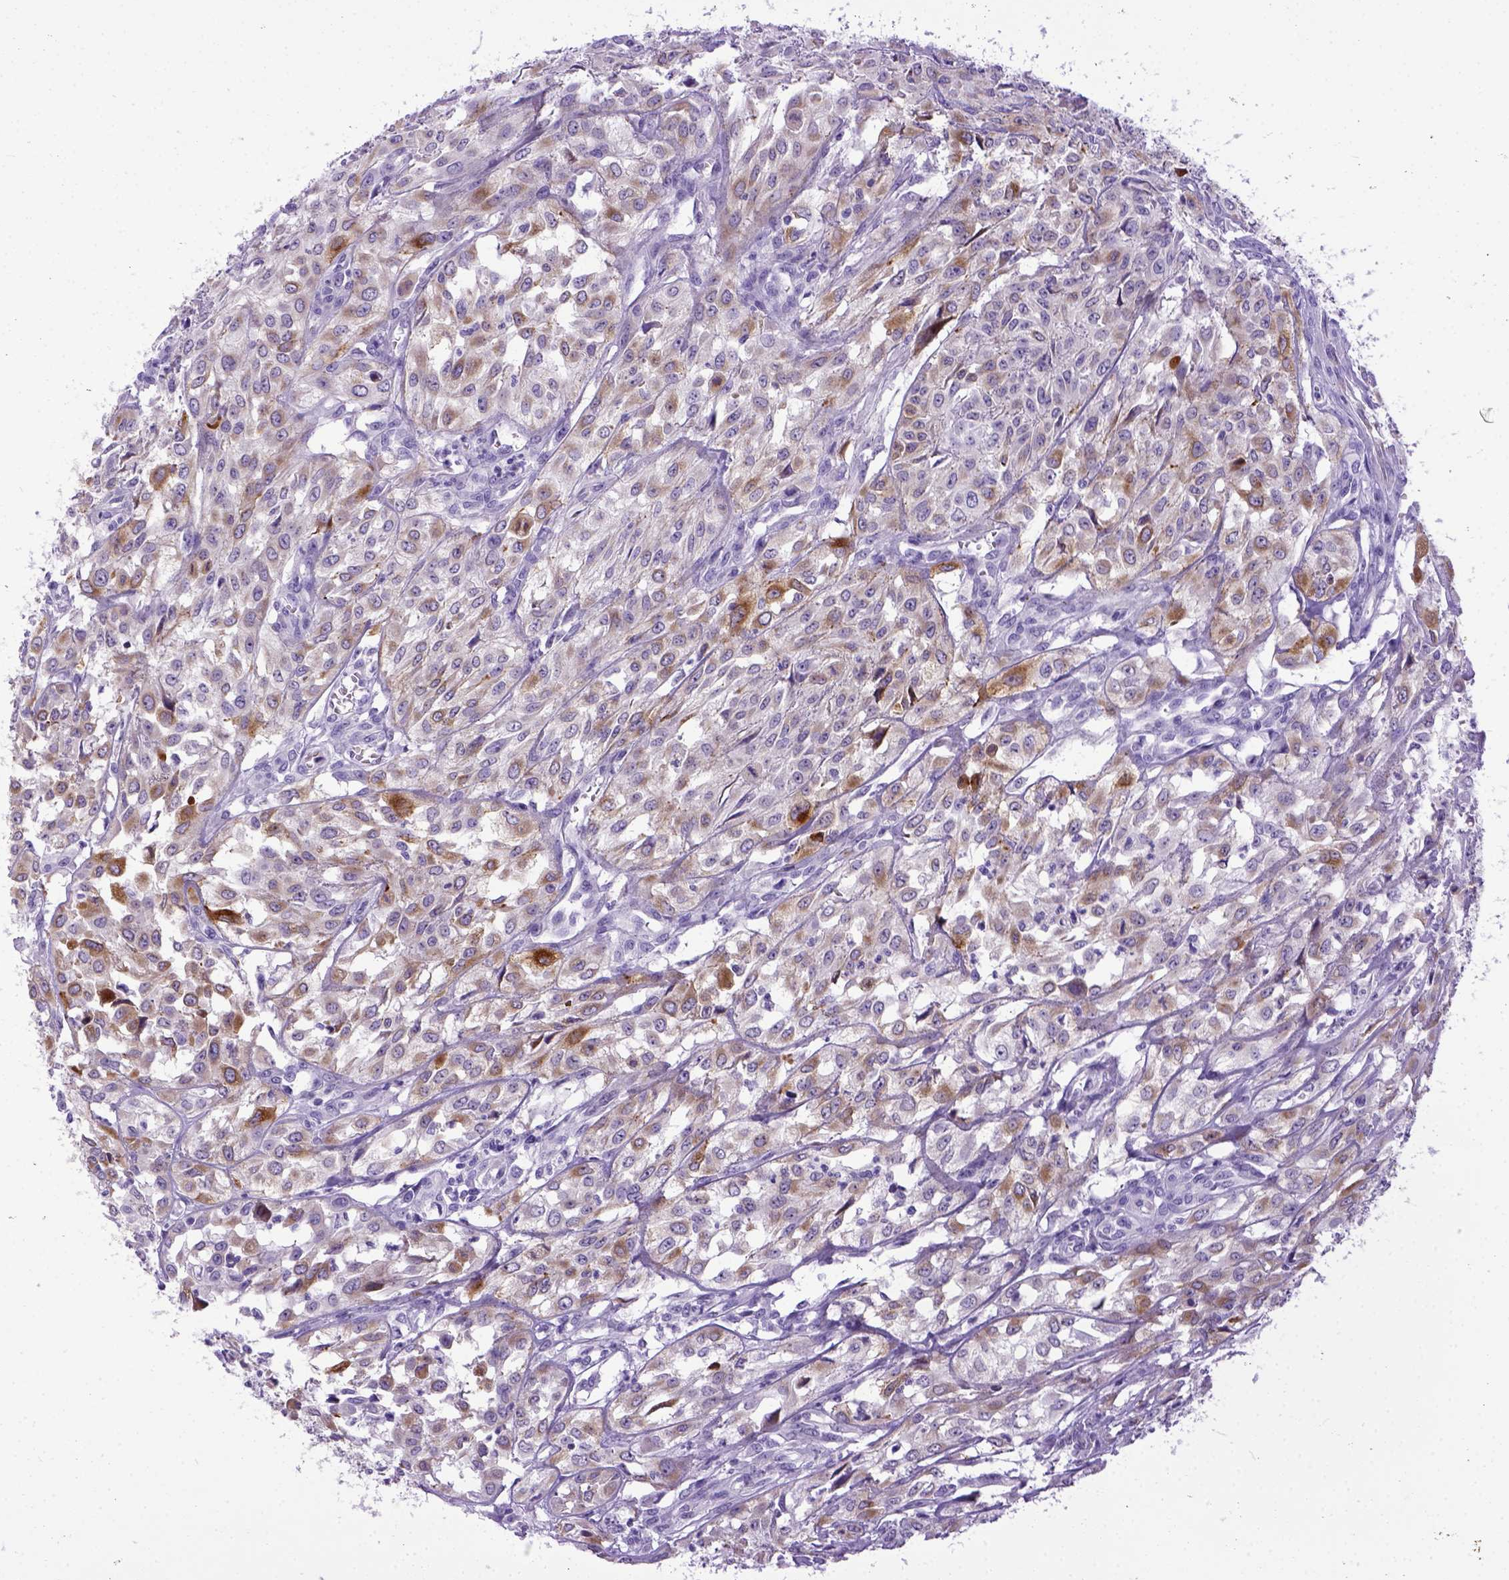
{"staining": {"intensity": "moderate", "quantity": "25%-75%", "location": "cytoplasmic/membranous"}, "tissue": "urothelial cancer", "cell_type": "Tumor cells", "image_type": "cancer", "snomed": [{"axis": "morphology", "description": "Urothelial carcinoma, High grade"}, {"axis": "topography", "description": "Urinary bladder"}], "caption": "Urothelial cancer stained with a protein marker reveals moderate staining in tumor cells.", "gene": "IGF2", "patient": {"sex": "male", "age": 67}}